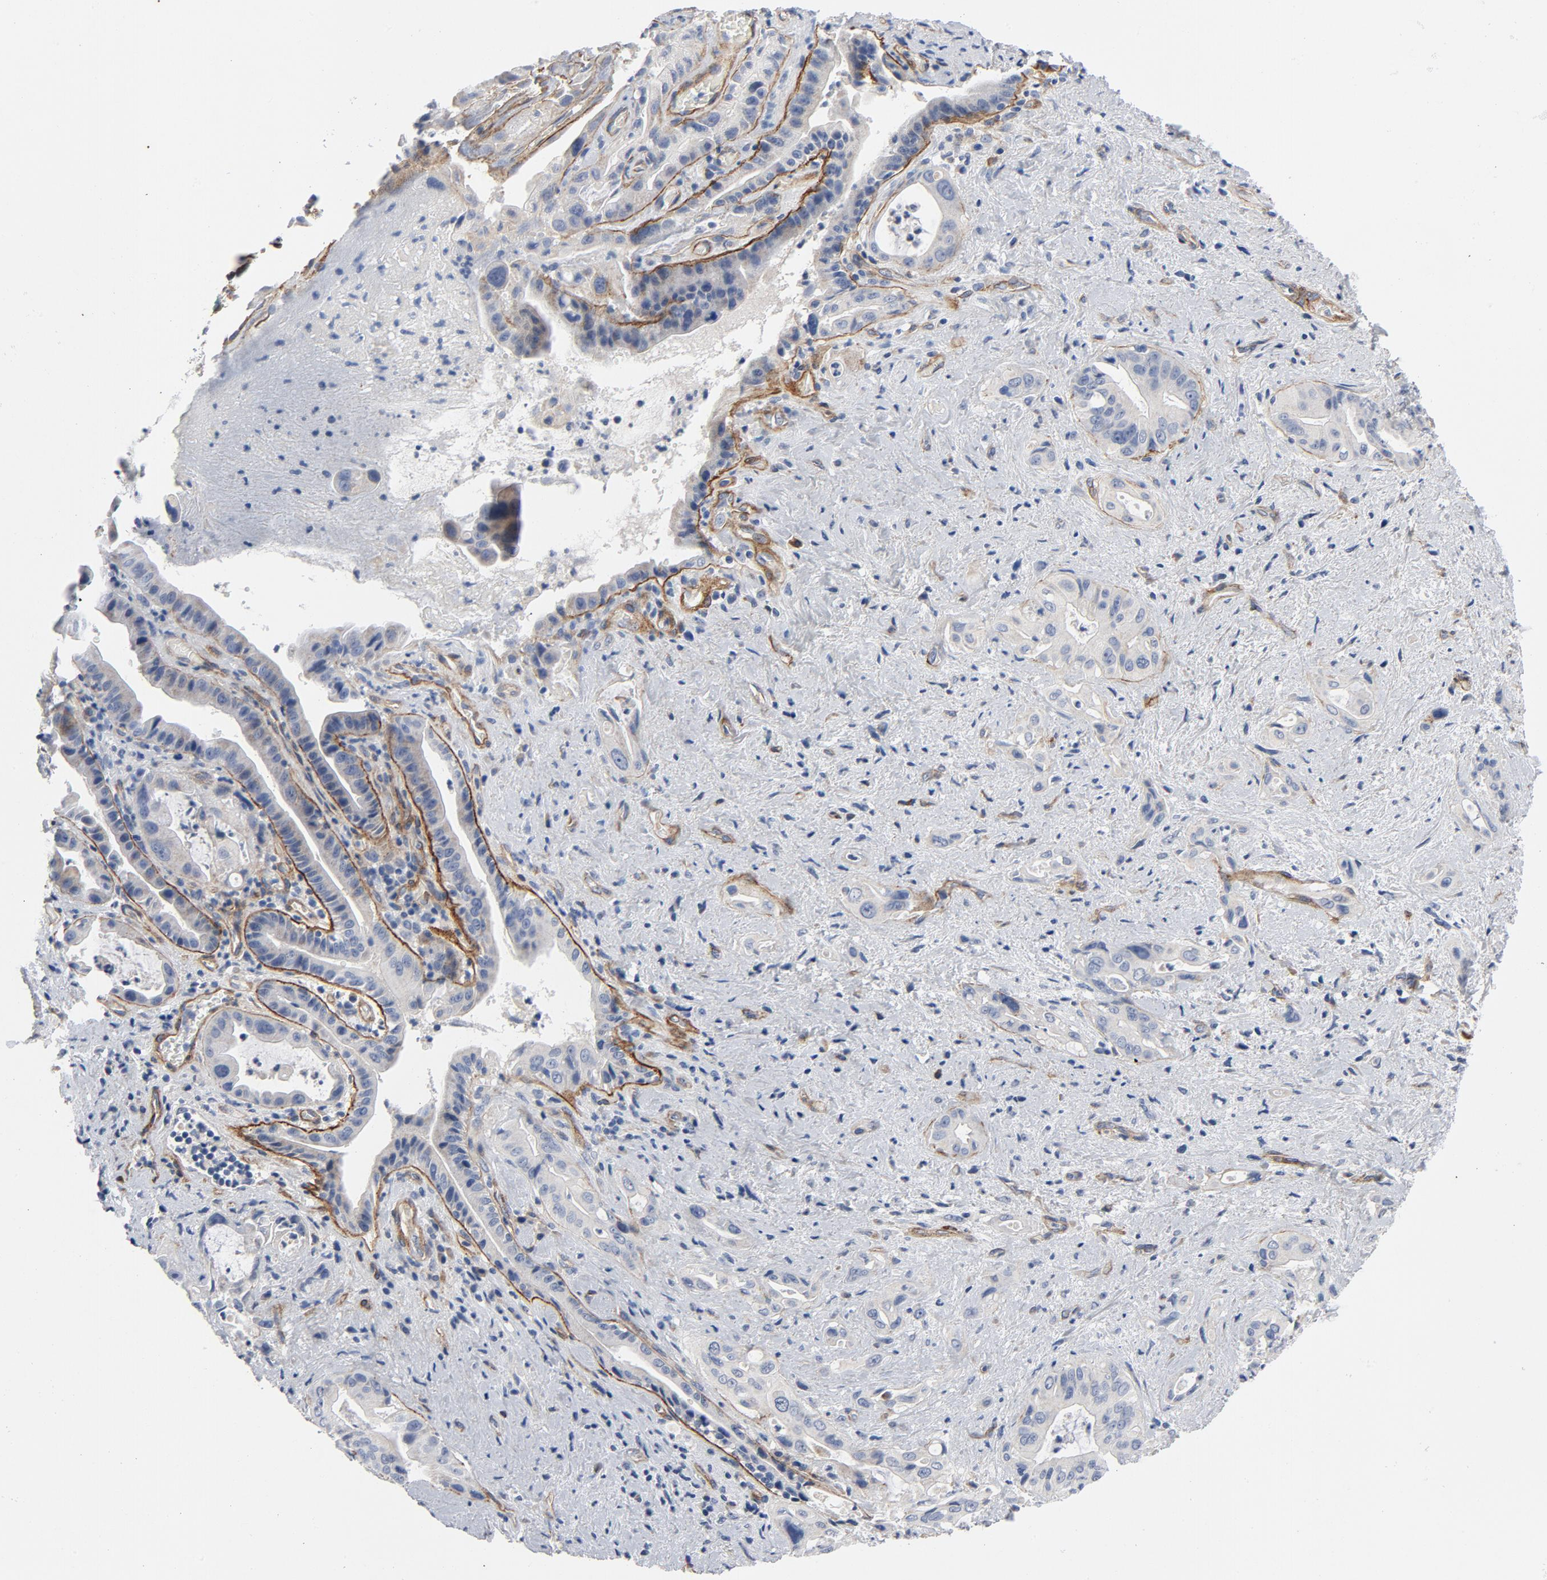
{"staining": {"intensity": "negative", "quantity": "none", "location": "none"}, "tissue": "pancreatic cancer", "cell_type": "Tumor cells", "image_type": "cancer", "snomed": [{"axis": "morphology", "description": "Adenocarcinoma, NOS"}, {"axis": "topography", "description": "Pancreas"}], "caption": "The IHC micrograph has no significant positivity in tumor cells of adenocarcinoma (pancreatic) tissue. The staining is performed using DAB brown chromogen with nuclei counter-stained in using hematoxylin.", "gene": "LAMC1", "patient": {"sex": "male", "age": 77}}